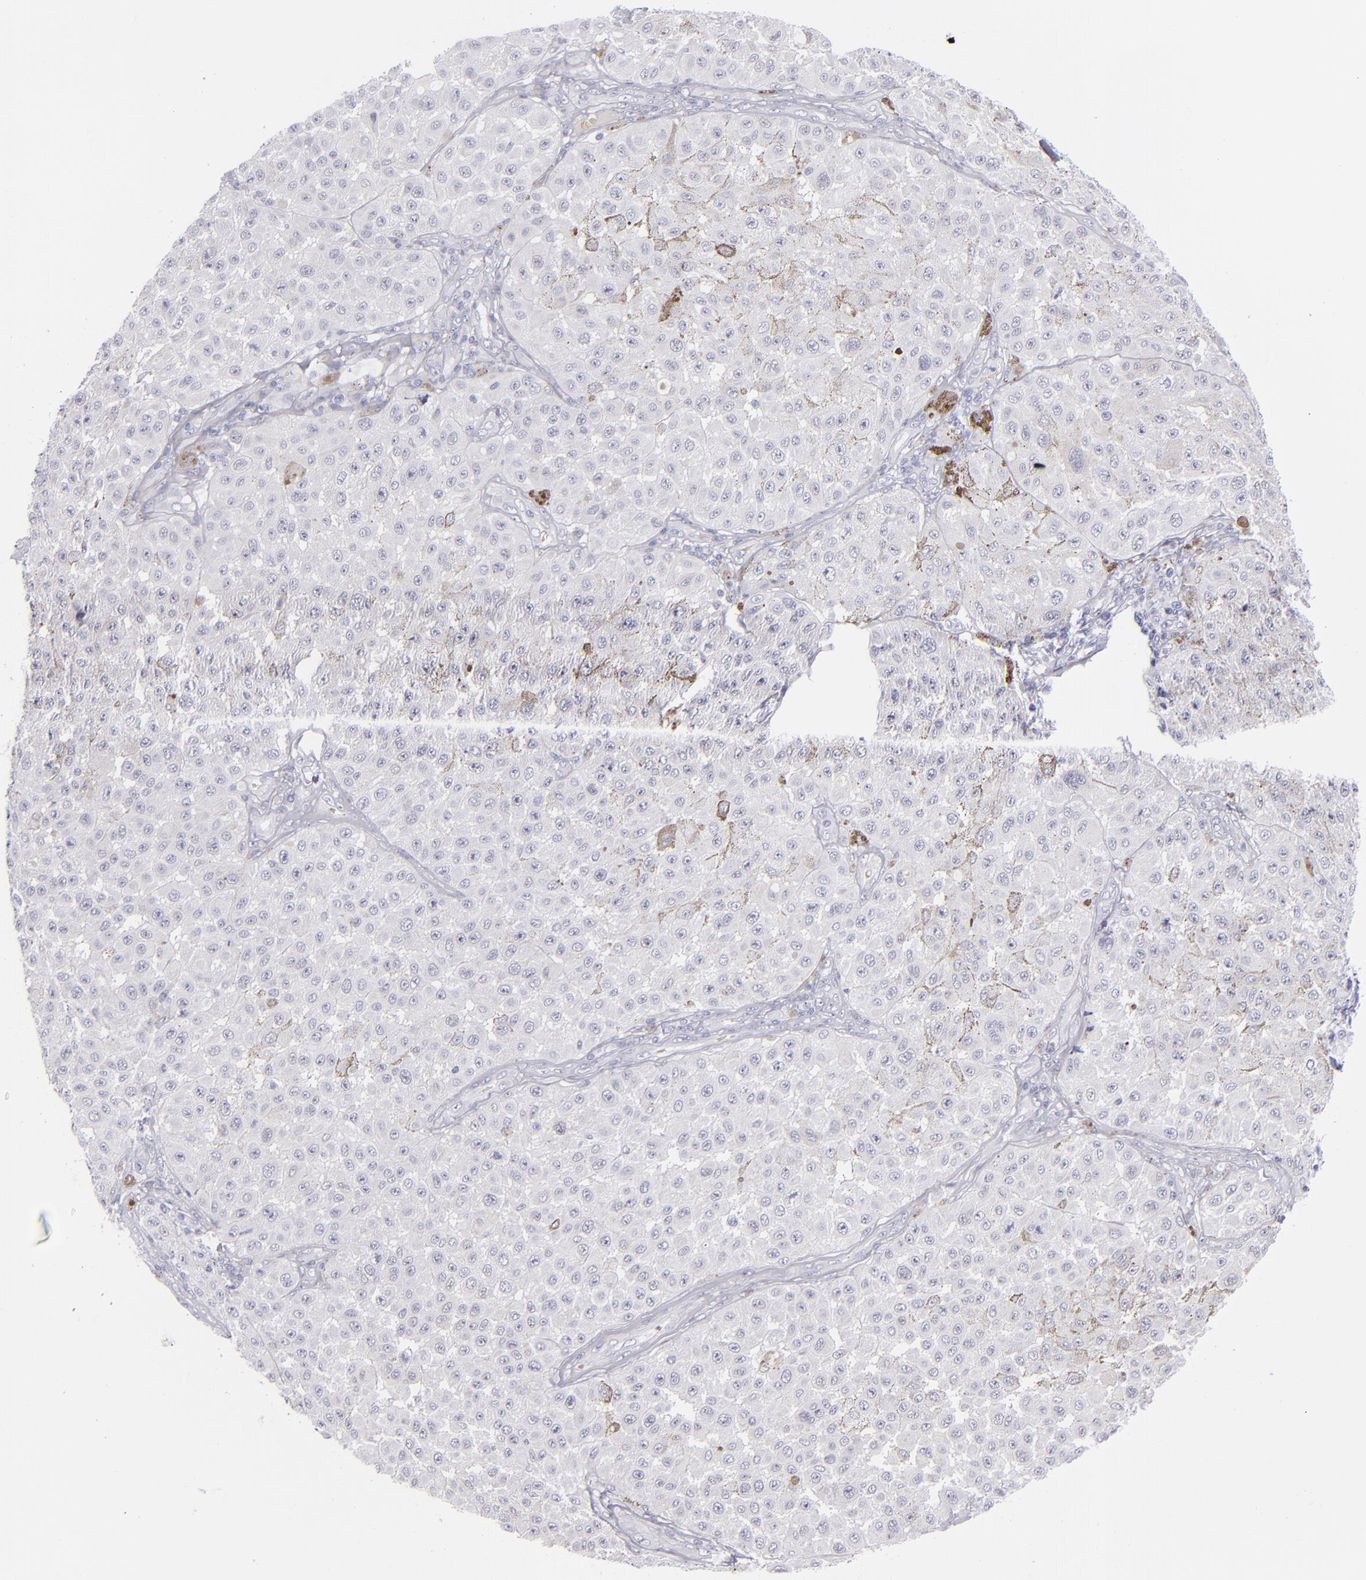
{"staining": {"intensity": "negative", "quantity": "none", "location": "none"}, "tissue": "melanoma", "cell_type": "Tumor cells", "image_type": "cancer", "snomed": [{"axis": "morphology", "description": "Malignant melanoma, NOS"}, {"axis": "topography", "description": "Skin"}], "caption": "IHC of human malignant melanoma reveals no expression in tumor cells.", "gene": "CD22", "patient": {"sex": "female", "age": 64}}